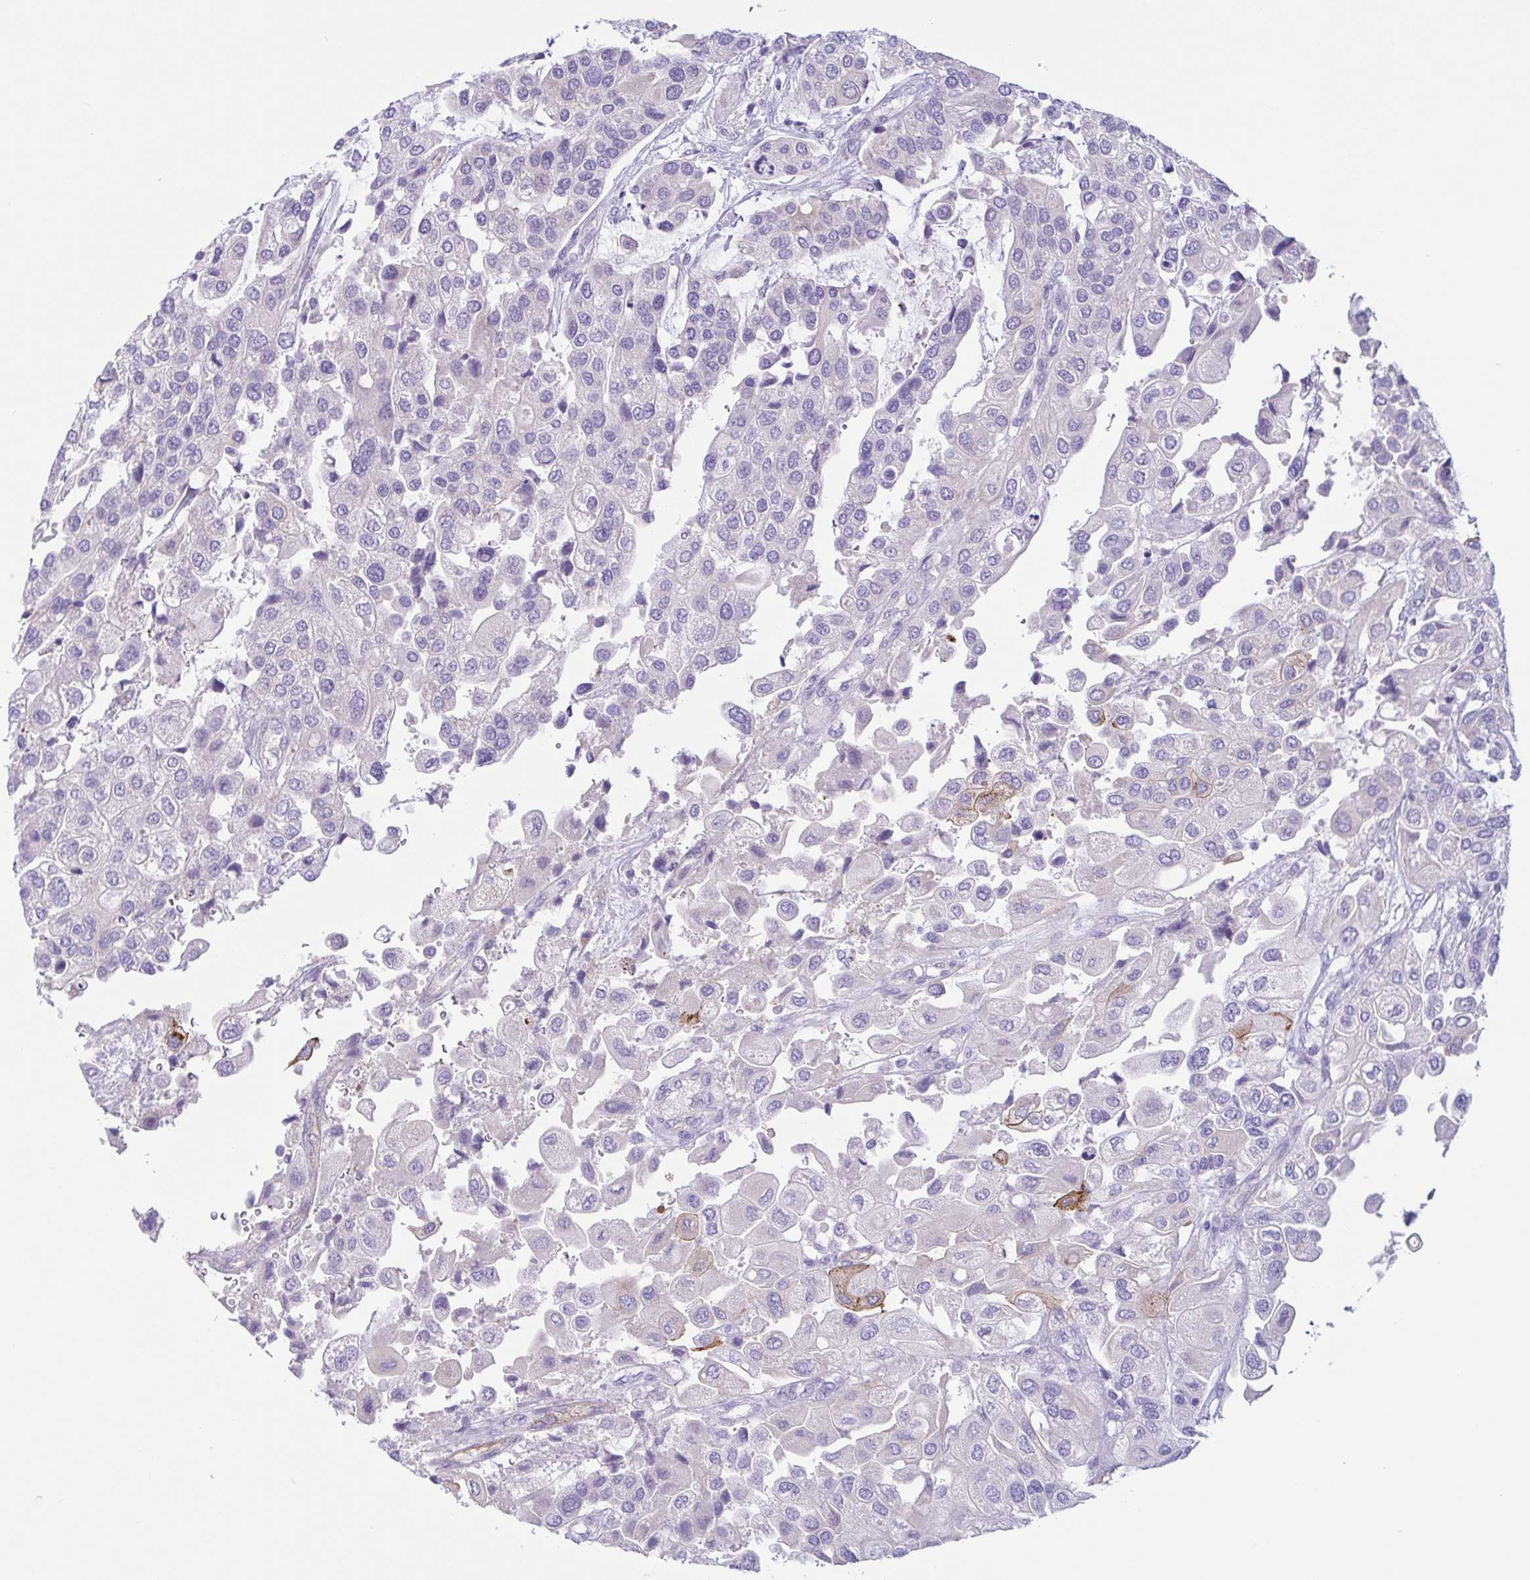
{"staining": {"intensity": "negative", "quantity": "none", "location": "none"}, "tissue": "urothelial cancer", "cell_type": "Tumor cells", "image_type": "cancer", "snomed": [{"axis": "morphology", "description": "Urothelial carcinoma, High grade"}, {"axis": "topography", "description": "Urinary bladder"}], "caption": "IHC of urothelial cancer shows no staining in tumor cells. (Brightfield microscopy of DAB IHC at high magnification).", "gene": "TNNI2", "patient": {"sex": "female", "age": 64}}